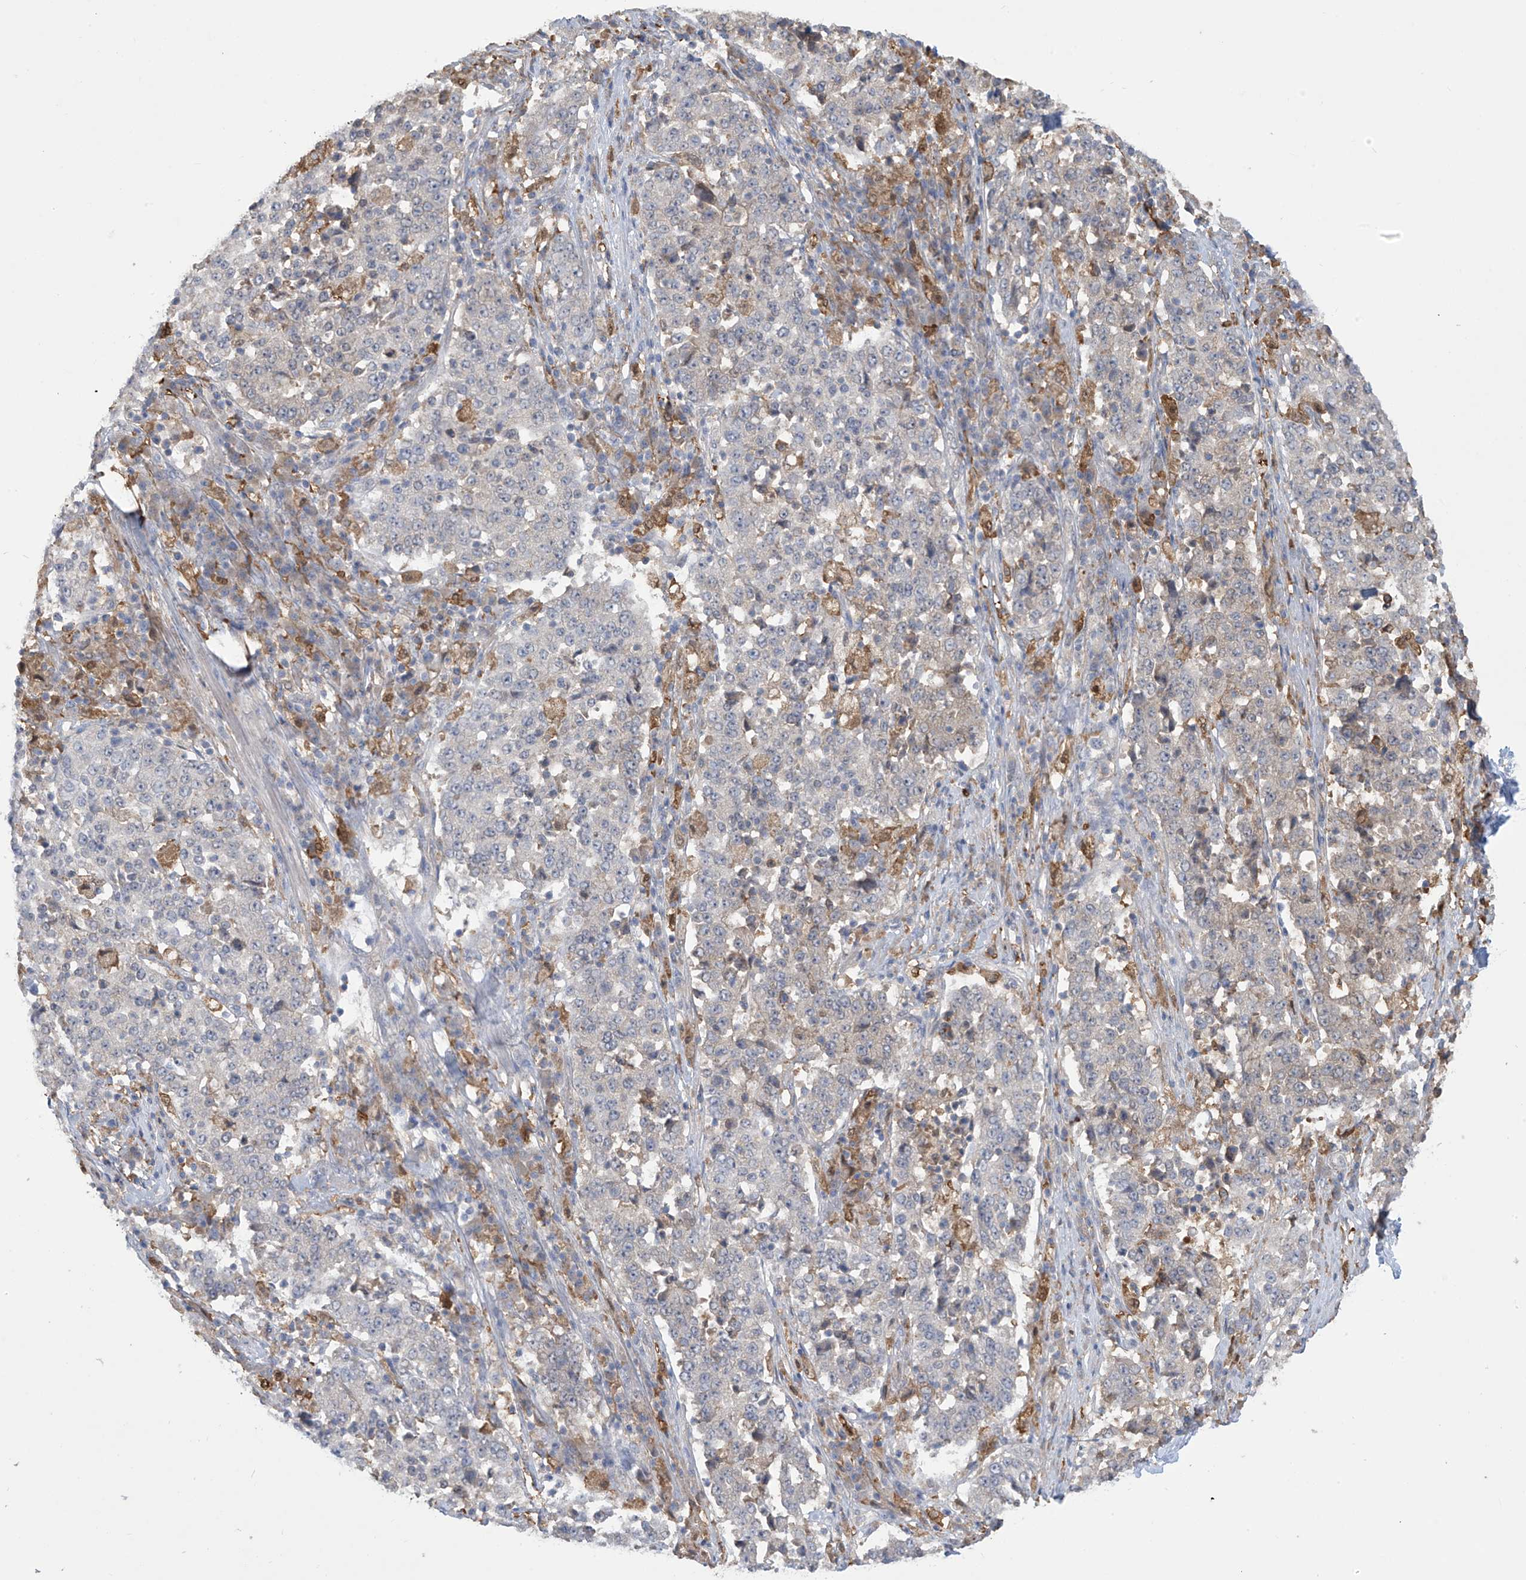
{"staining": {"intensity": "negative", "quantity": "none", "location": "none"}, "tissue": "stomach cancer", "cell_type": "Tumor cells", "image_type": "cancer", "snomed": [{"axis": "morphology", "description": "Adenocarcinoma, NOS"}, {"axis": "topography", "description": "Stomach"}], "caption": "A high-resolution histopathology image shows IHC staining of adenocarcinoma (stomach), which reveals no significant positivity in tumor cells.", "gene": "IDH1", "patient": {"sex": "male", "age": 59}}